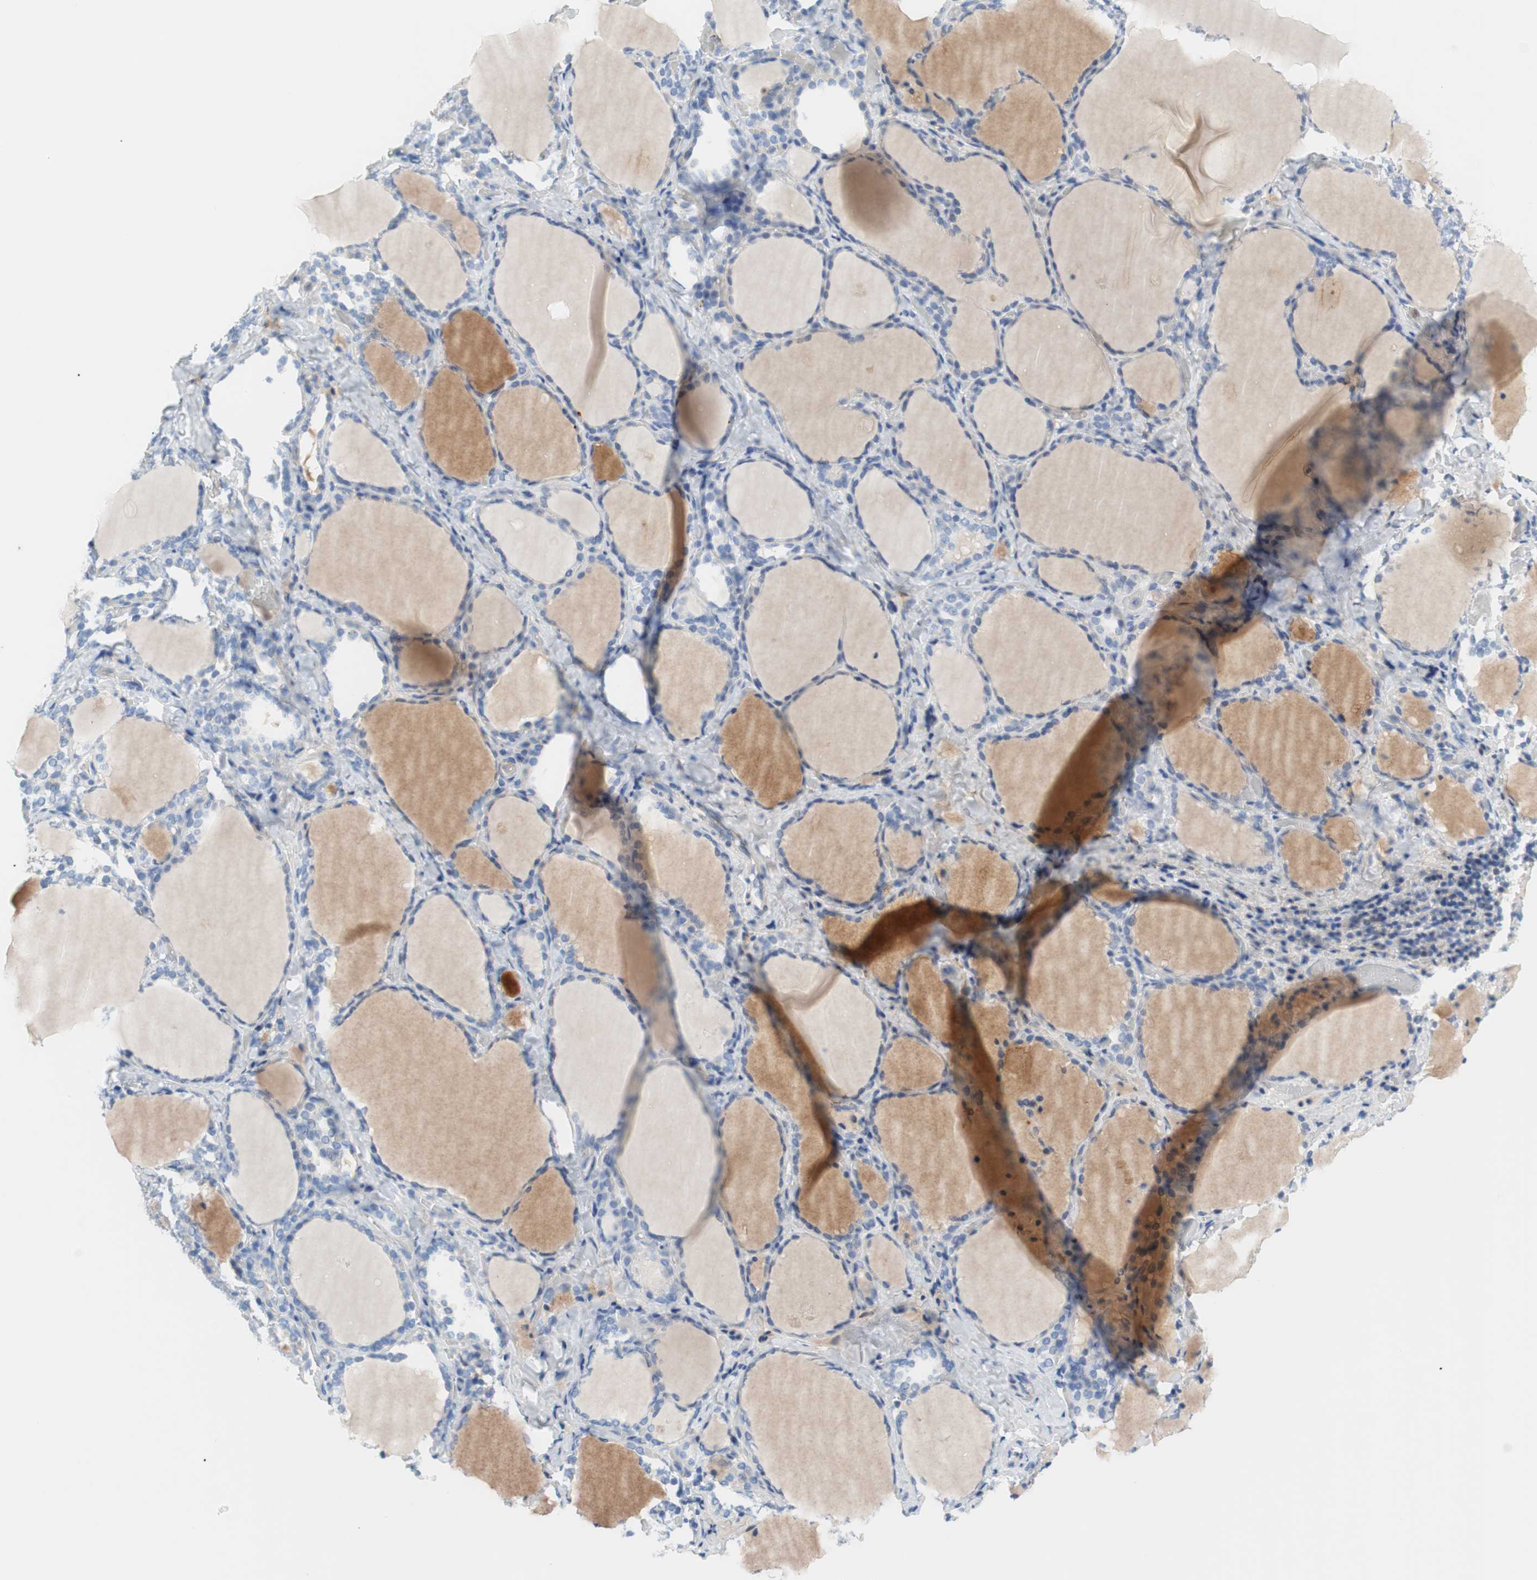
{"staining": {"intensity": "negative", "quantity": "none", "location": "none"}, "tissue": "thyroid gland", "cell_type": "Glandular cells", "image_type": "normal", "snomed": [{"axis": "morphology", "description": "Normal tissue, NOS"}, {"axis": "morphology", "description": "Papillary adenocarcinoma, NOS"}, {"axis": "topography", "description": "Thyroid gland"}], "caption": "This is an IHC histopathology image of normal thyroid gland. There is no positivity in glandular cells.", "gene": "RBP4", "patient": {"sex": "female", "age": 30}}